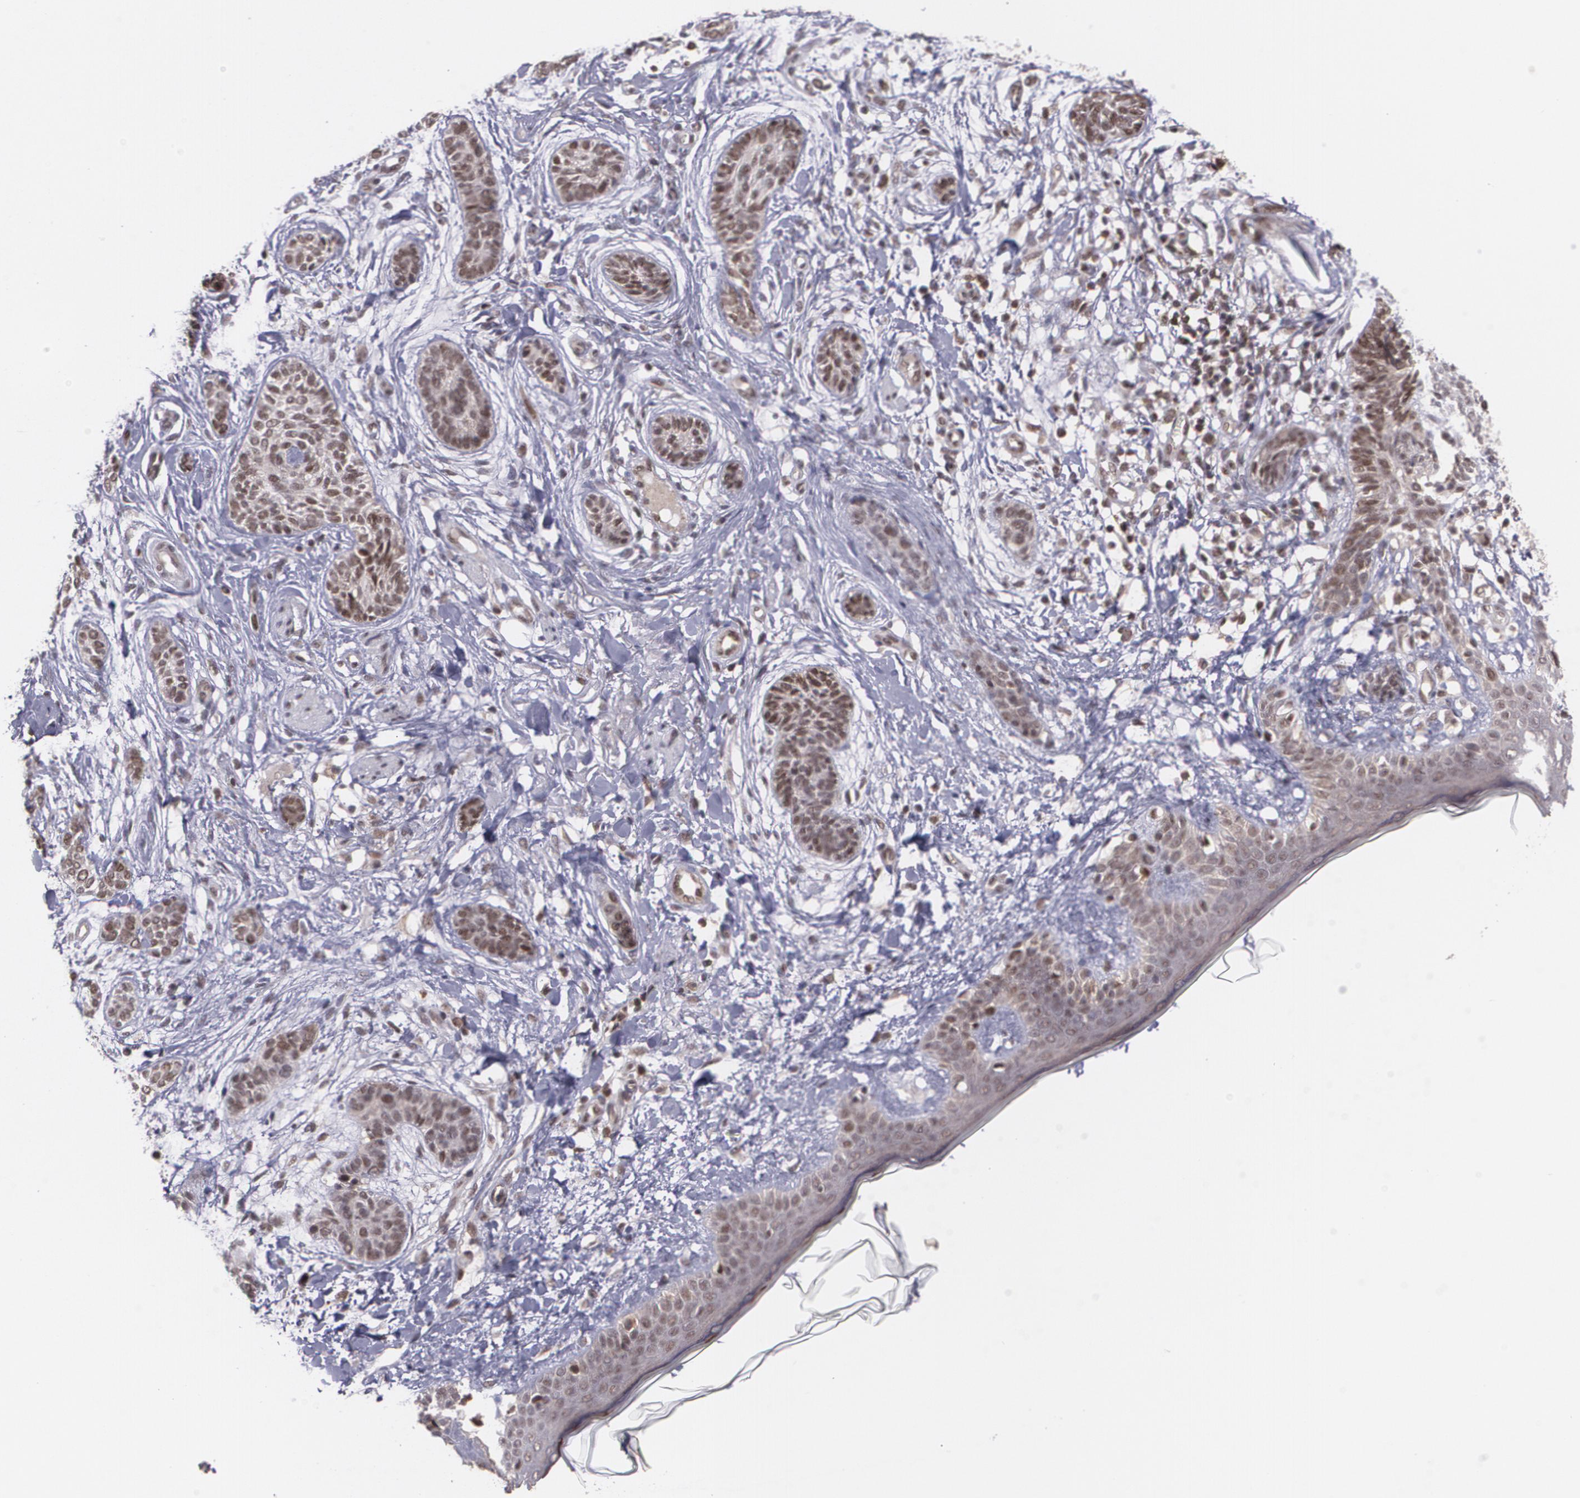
{"staining": {"intensity": "weak", "quantity": "<25%", "location": "nuclear"}, "tissue": "skin cancer", "cell_type": "Tumor cells", "image_type": "cancer", "snomed": [{"axis": "morphology", "description": "Normal tissue, NOS"}, {"axis": "morphology", "description": "Basal cell carcinoma"}, {"axis": "topography", "description": "Skin"}], "caption": "Immunohistochemistry (IHC) photomicrograph of neoplastic tissue: human skin cancer (basal cell carcinoma) stained with DAB shows no significant protein staining in tumor cells.", "gene": "CUL2", "patient": {"sex": "male", "age": 63}}